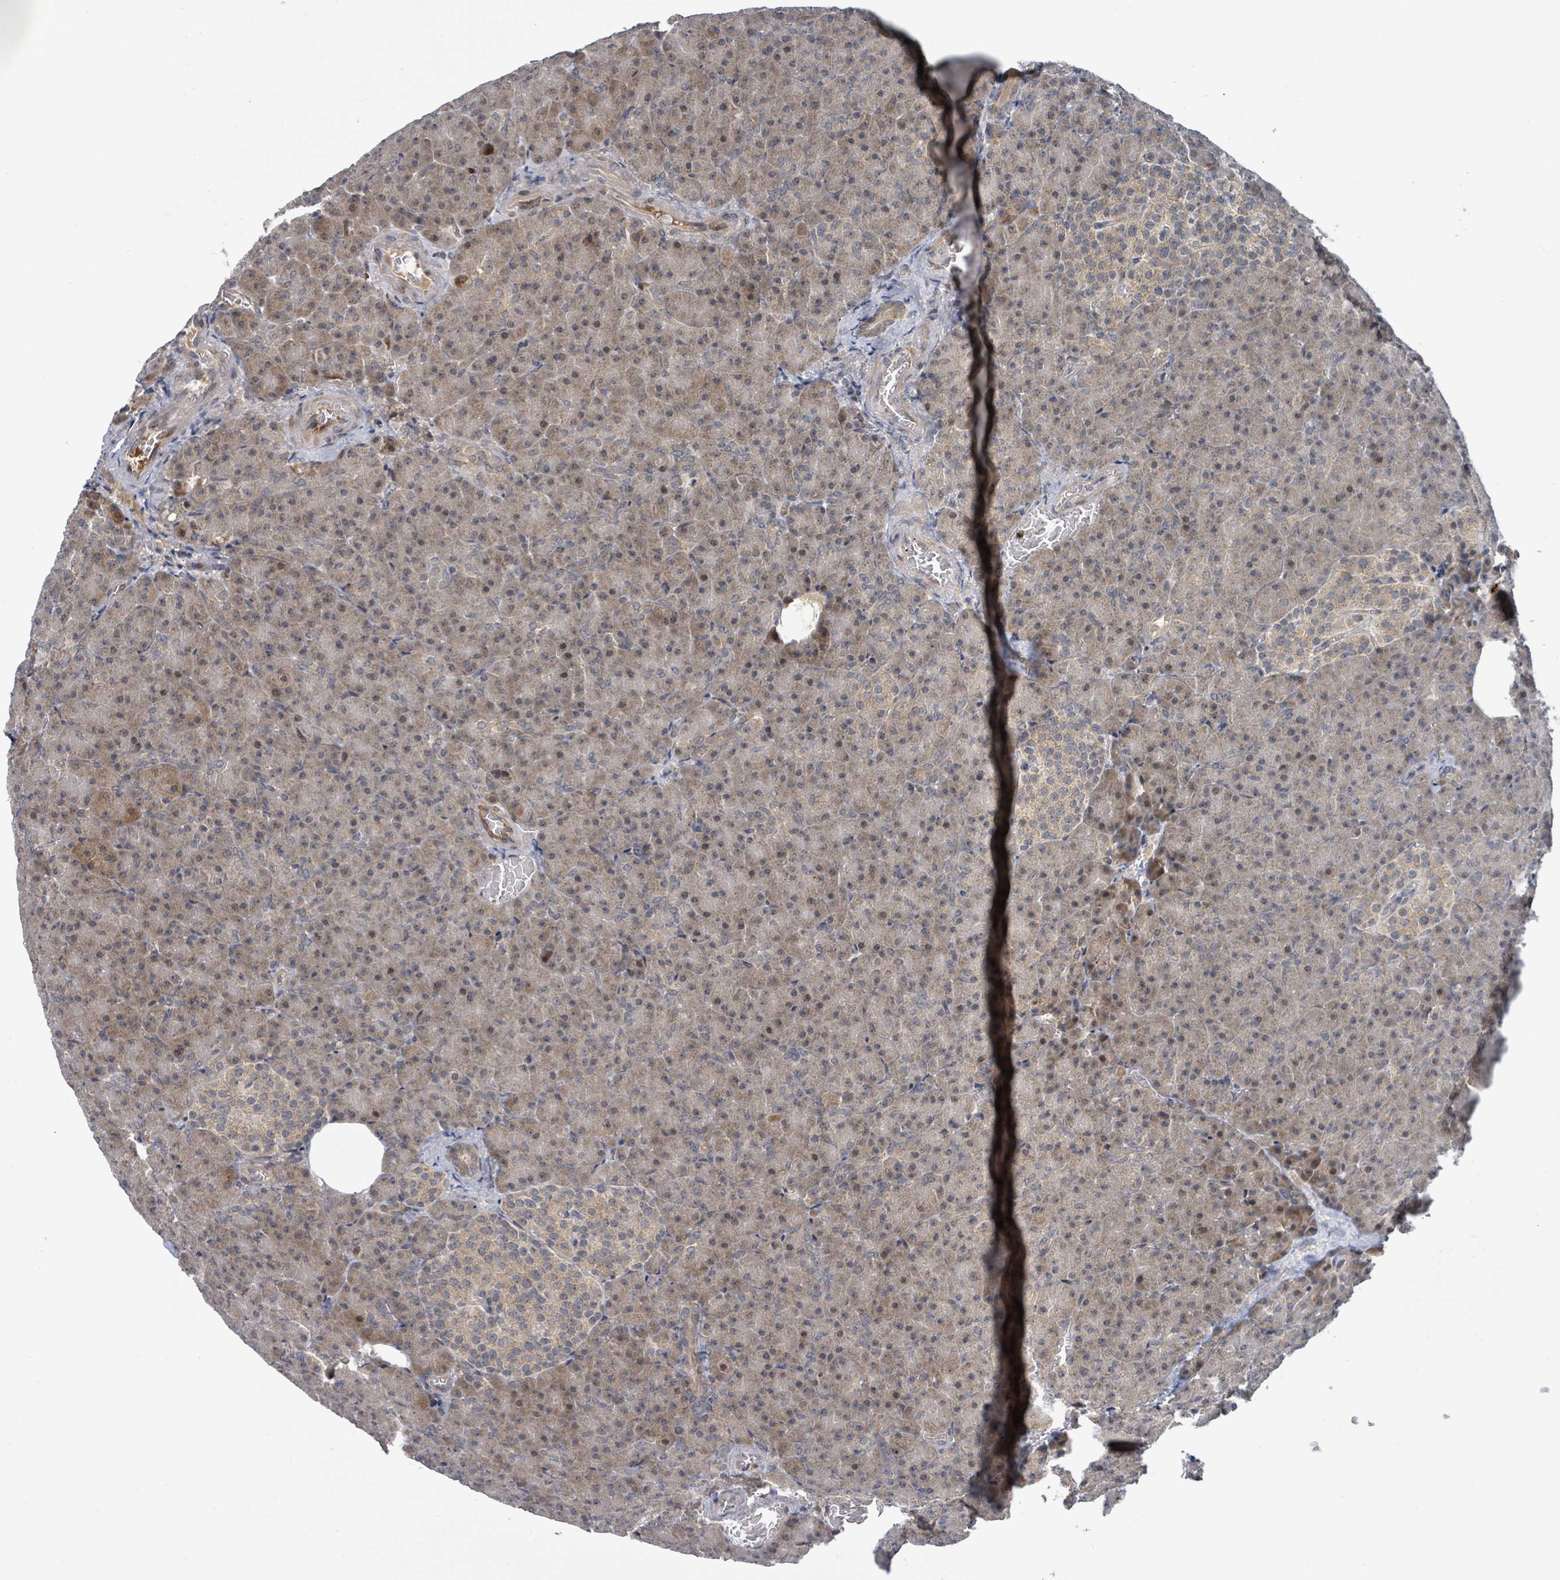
{"staining": {"intensity": "weak", "quantity": ">75%", "location": "cytoplasmic/membranous"}, "tissue": "pancreas", "cell_type": "Exocrine glandular cells", "image_type": "normal", "snomed": [{"axis": "morphology", "description": "Normal tissue, NOS"}, {"axis": "topography", "description": "Pancreas"}], "caption": "Protein analysis of normal pancreas demonstrates weak cytoplasmic/membranous expression in about >75% of exocrine glandular cells. (brown staining indicates protein expression, while blue staining denotes nuclei).", "gene": "ITGA11", "patient": {"sex": "female", "age": 74}}